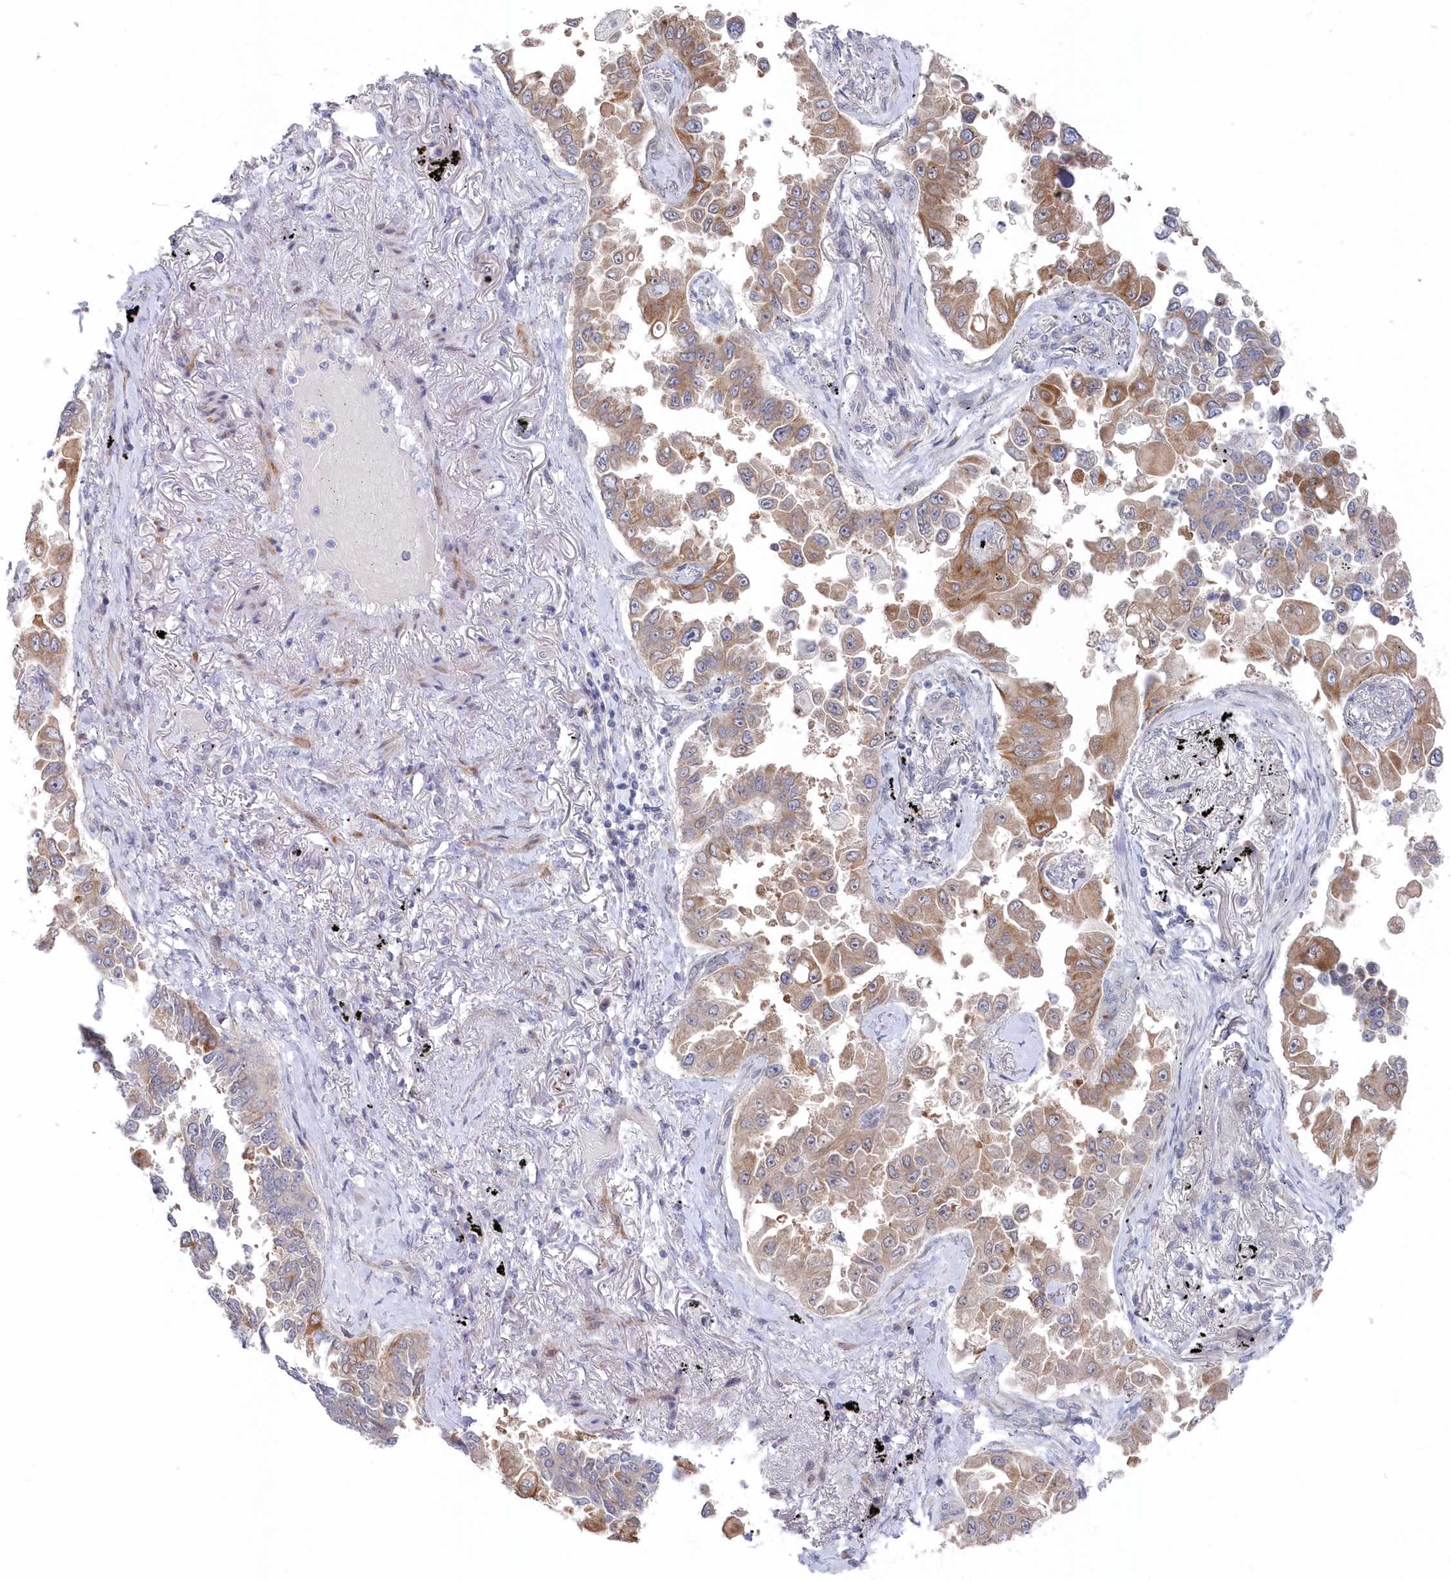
{"staining": {"intensity": "moderate", "quantity": ">75%", "location": "cytoplasmic/membranous"}, "tissue": "lung cancer", "cell_type": "Tumor cells", "image_type": "cancer", "snomed": [{"axis": "morphology", "description": "Adenocarcinoma, NOS"}, {"axis": "topography", "description": "Lung"}], "caption": "A brown stain highlights moderate cytoplasmic/membranous positivity of a protein in lung cancer (adenocarcinoma) tumor cells.", "gene": "KIAA1586", "patient": {"sex": "female", "age": 67}}